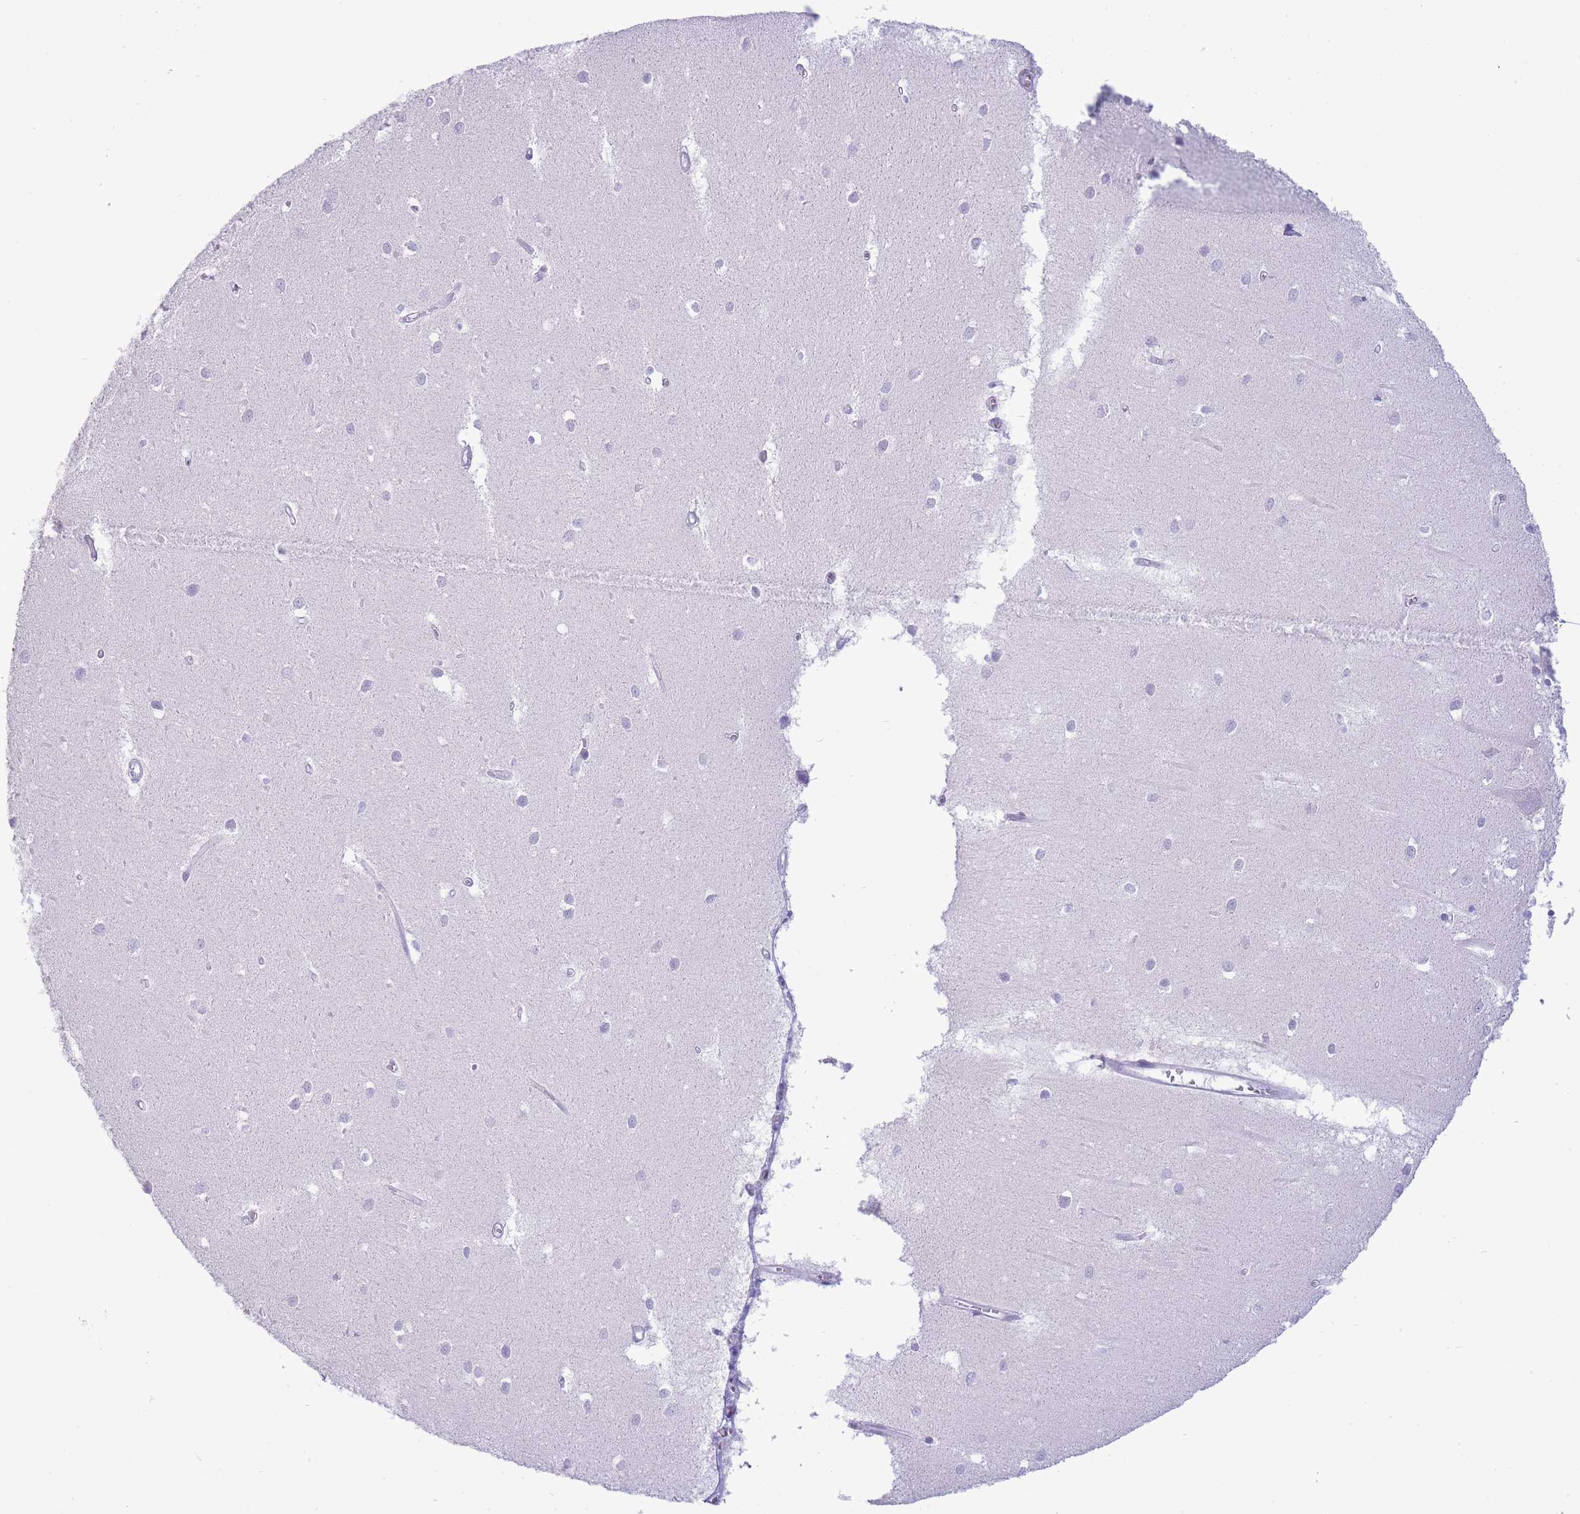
{"staining": {"intensity": "negative", "quantity": "none", "location": "none"}, "tissue": "cerebellum", "cell_type": "Cells in granular layer", "image_type": "normal", "snomed": [{"axis": "morphology", "description": "Normal tissue, NOS"}, {"axis": "topography", "description": "Cerebellum"}], "caption": "This photomicrograph is of normal cerebellum stained with immunohistochemistry to label a protein in brown with the nuclei are counter-stained blue. There is no staining in cells in granular layer.", "gene": "ASAP3", "patient": {"sex": "male", "age": 54}}